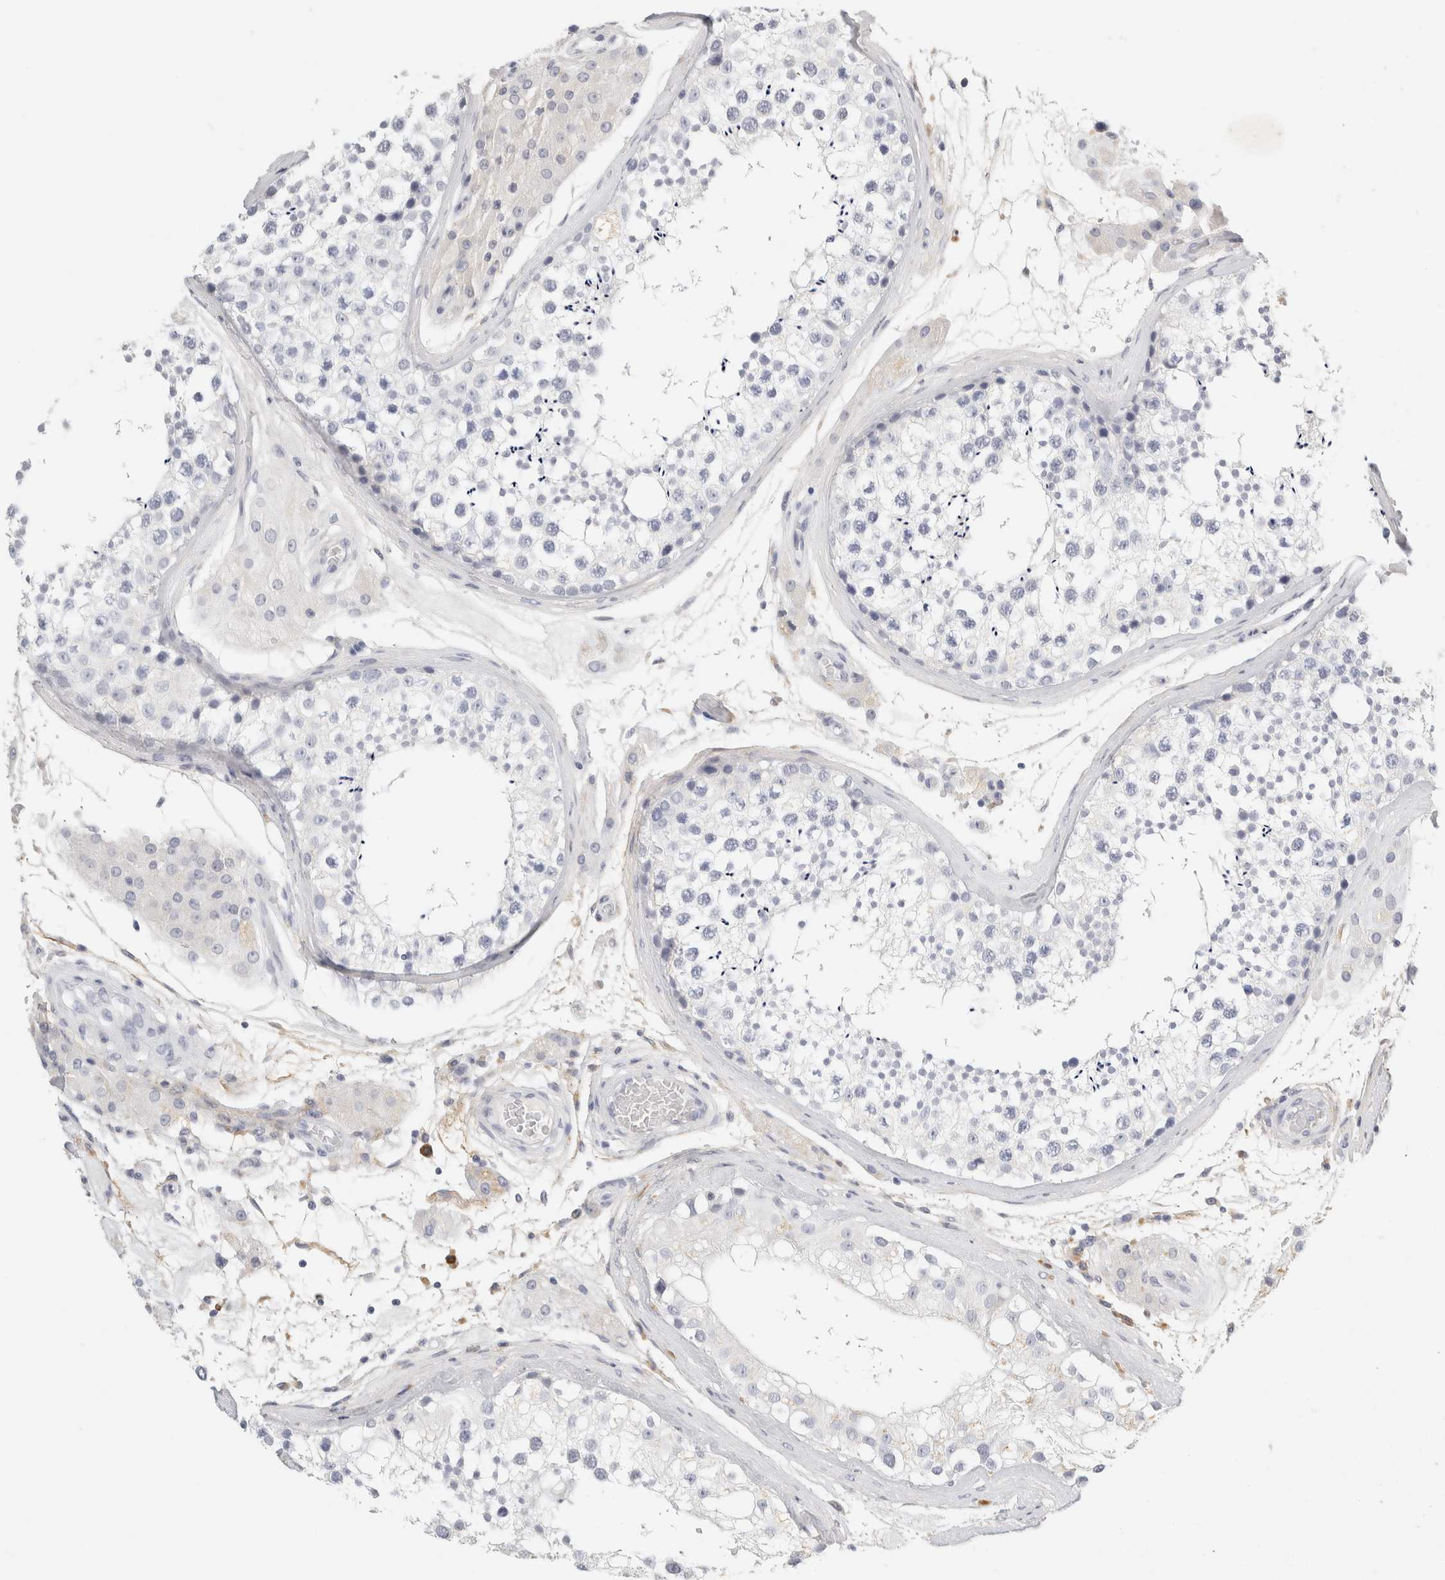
{"staining": {"intensity": "negative", "quantity": "none", "location": "none"}, "tissue": "testis", "cell_type": "Cells in seminiferous ducts", "image_type": "normal", "snomed": [{"axis": "morphology", "description": "Normal tissue, NOS"}, {"axis": "topography", "description": "Testis"}], "caption": "Cells in seminiferous ducts show no significant staining in normal testis. (Brightfield microscopy of DAB (3,3'-diaminobenzidine) immunohistochemistry (IHC) at high magnification).", "gene": "FGL2", "patient": {"sex": "male", "age": 46}}